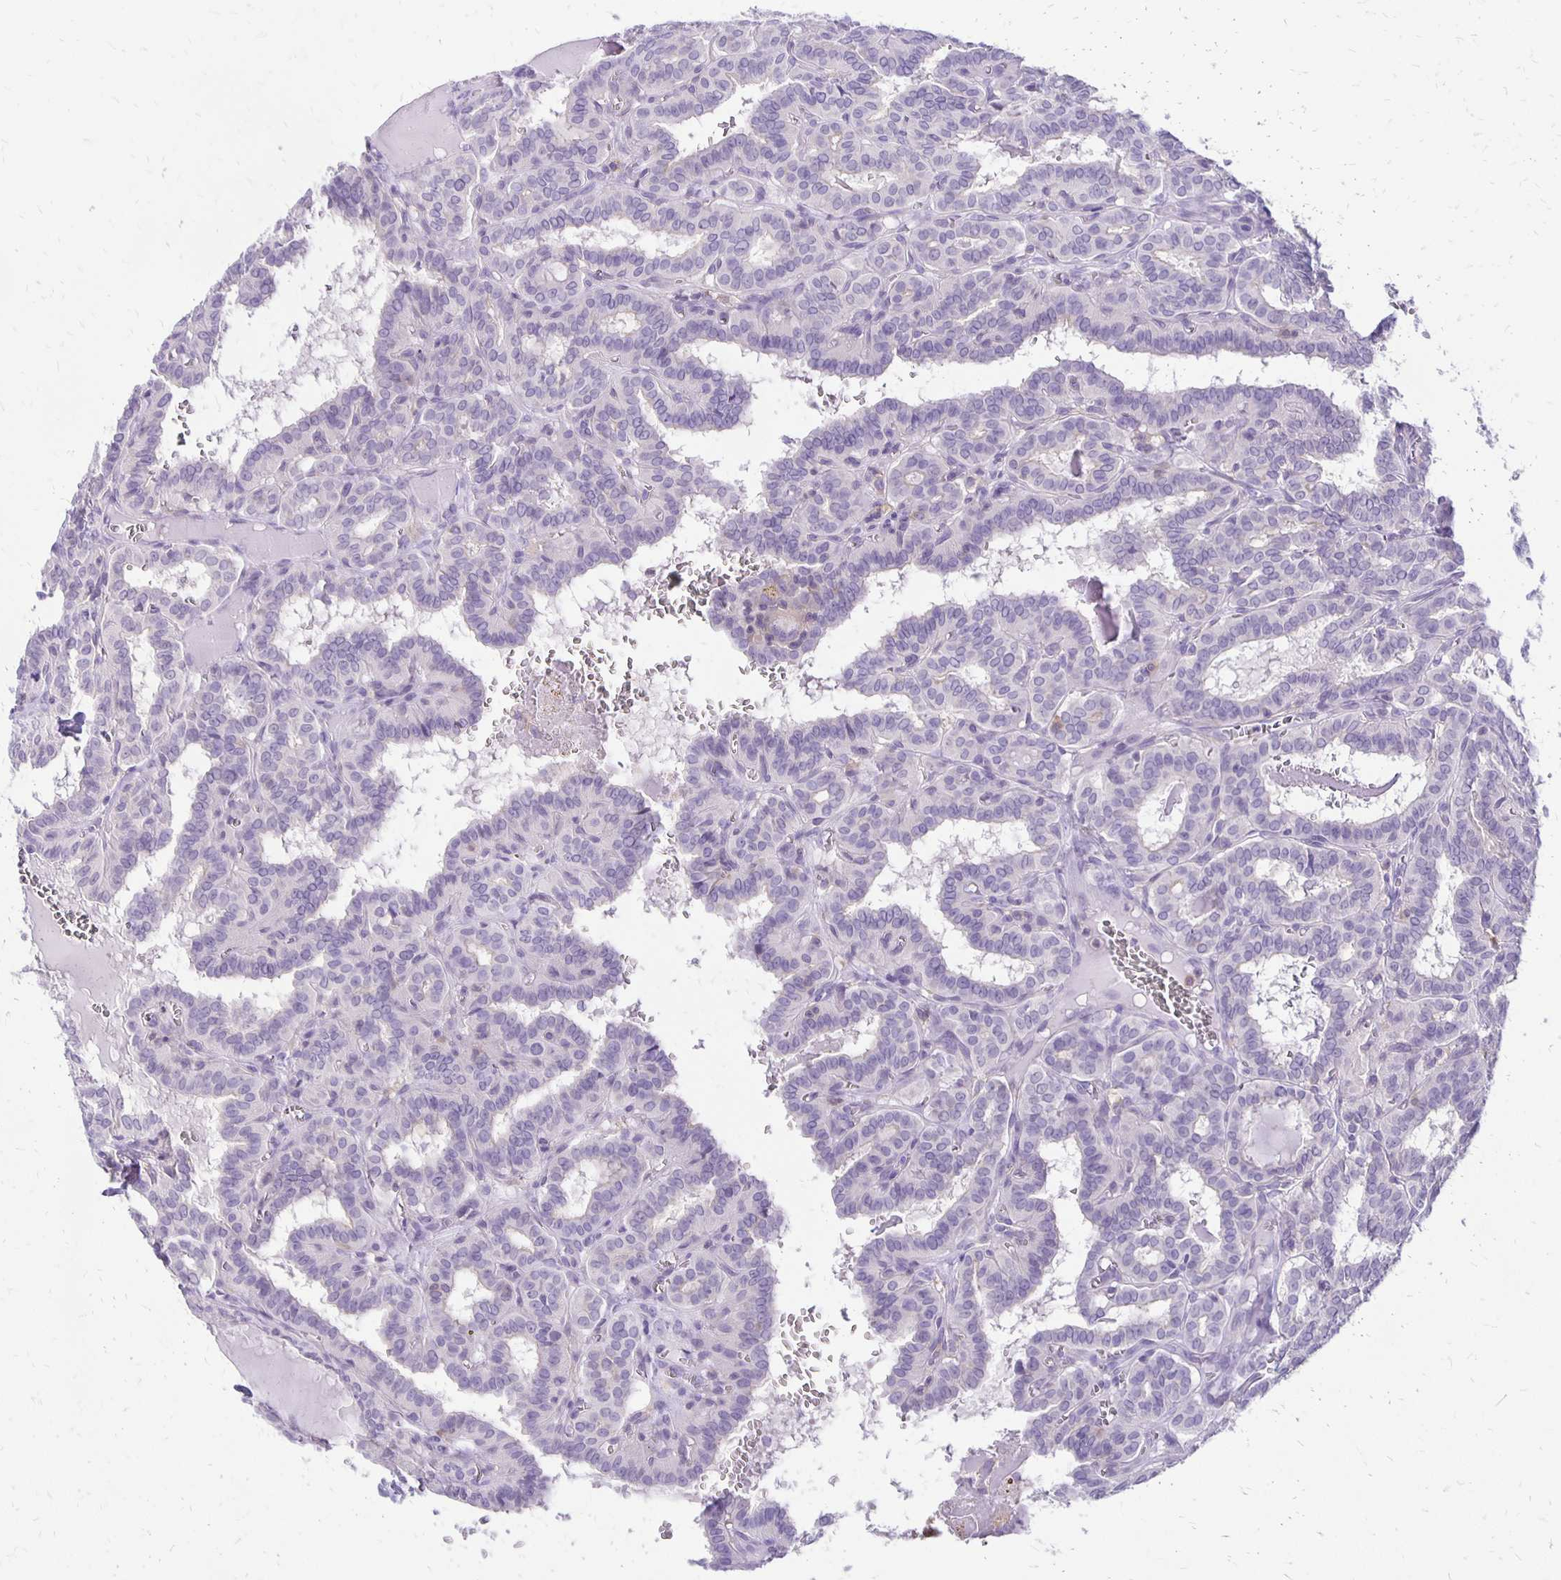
{"staining": {"intensity": "negative", "quantity": "none", "location": "none"}, "tissue": "thyroid cancer", "cell_type": "Tumor cells", "image_type": "cancer", "snomed": [{"axis": "morphology", "description": "Papillary adenocarcinoma, NOS"}, {"axis": "topography", "description": "Thyroid gland"}], "caption": "DAB (3,3'-diaminobenzidine) immunohistochemical staining of human thyroid papillary adenocarcinoma displays no significant staining in tumor cells.", "gene": "ANKRD45", "patient": {"sex": "female", "age": 21}}